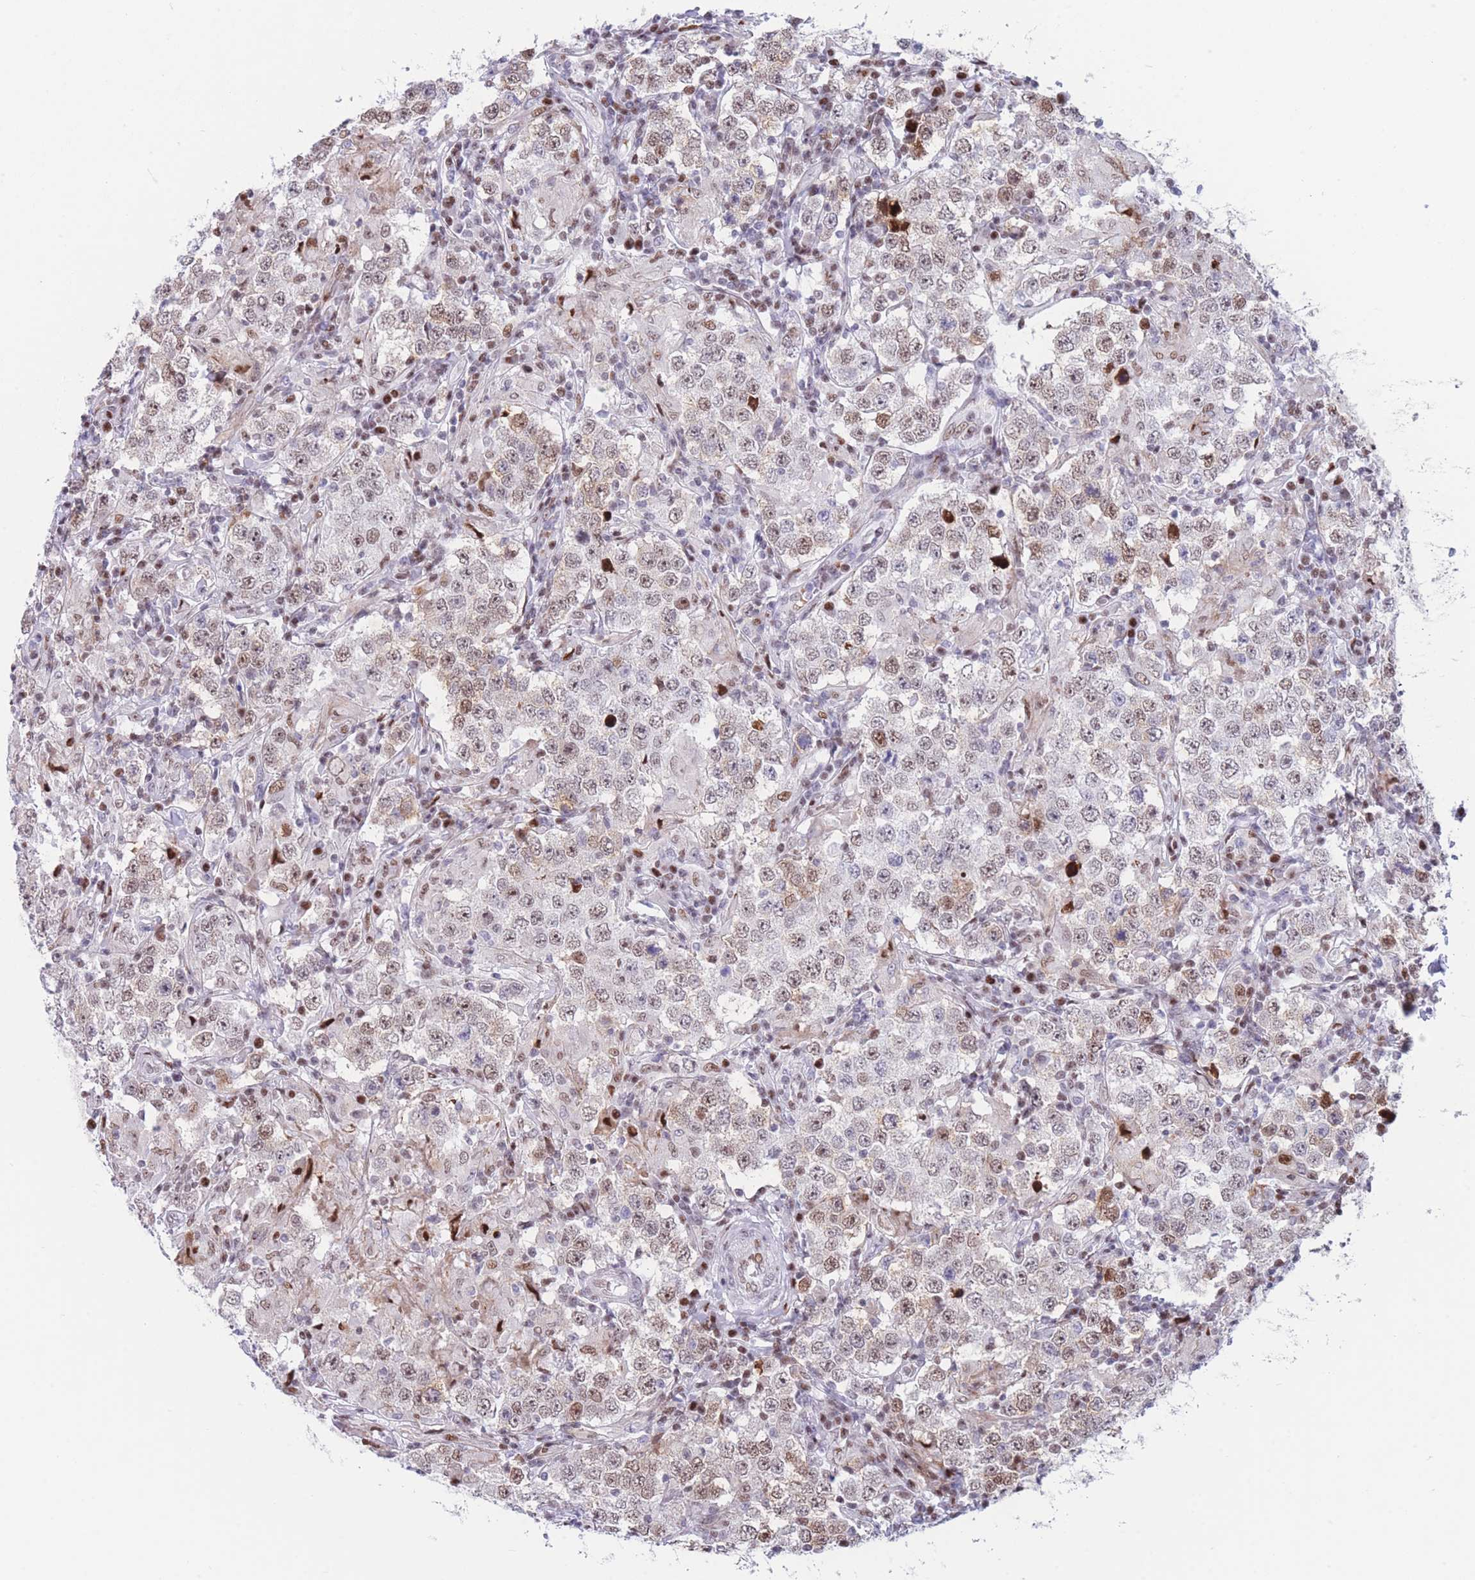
{"staining": {"intensity": "strong", "quantity": "<25%", "location": "nuclear"}, "tissue": "testis cancer", "cell_type": "Tumor cells", "image_type": "cancer", "snomed": [{"axis": "morphology", "description": "Seminoma, NOS"}, {"axis": "morphology", "description": "Carcinoma, Embryonal, NOS"}, {"axis": "topography", "description": "Testis"}], "caption": "A photomicrograph showing strong nuclear staining in approximately <25% of tumor cells in testis cancer, as visualized by brown immunohistochemical staining.", "gene": "DNAJC3", "patient": {"sex": "male", "age": 41}}